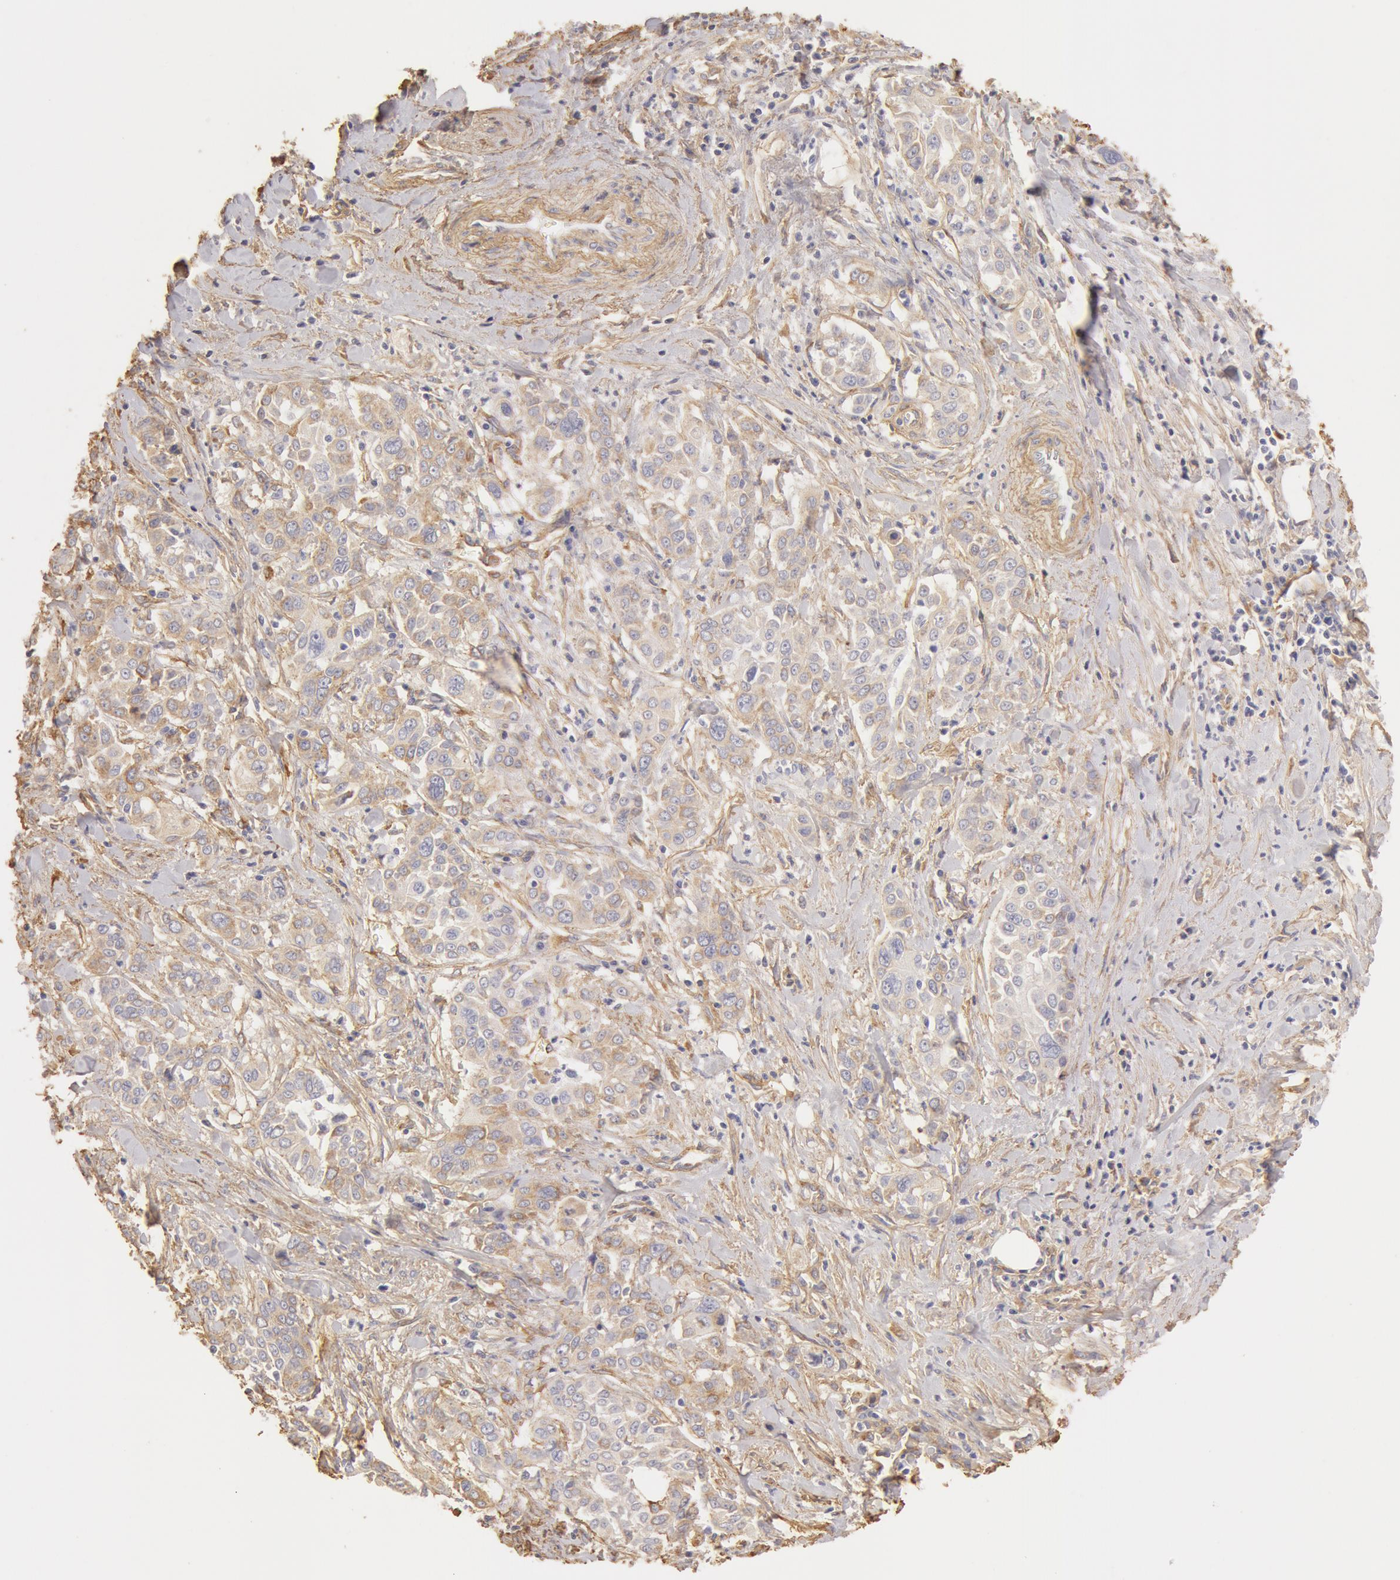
{"staining": {"intensity": "moderate", "quantity": "<25%", "location": "cytoplasmic/membranous"}, "tissue": "pancreatic cancer", "cell_type": "Tumor cells", "image_type": "cancer", "snomed": [{"axis": "morphology", "description": "Adenocarcinoma, NOS"}, {"axis": "topography", "description": "Pancreas"}], "caption": "A high-resolution image shows immunohistochemistry (IHC) staining of pancreatic cancer (adenocarcinoma), which exhibits moderate cytoplasmic/membranous staining in about <25% of tumor cells.", "gene": "COL4A1", "patient": {"sex": "female", "age": 52}}